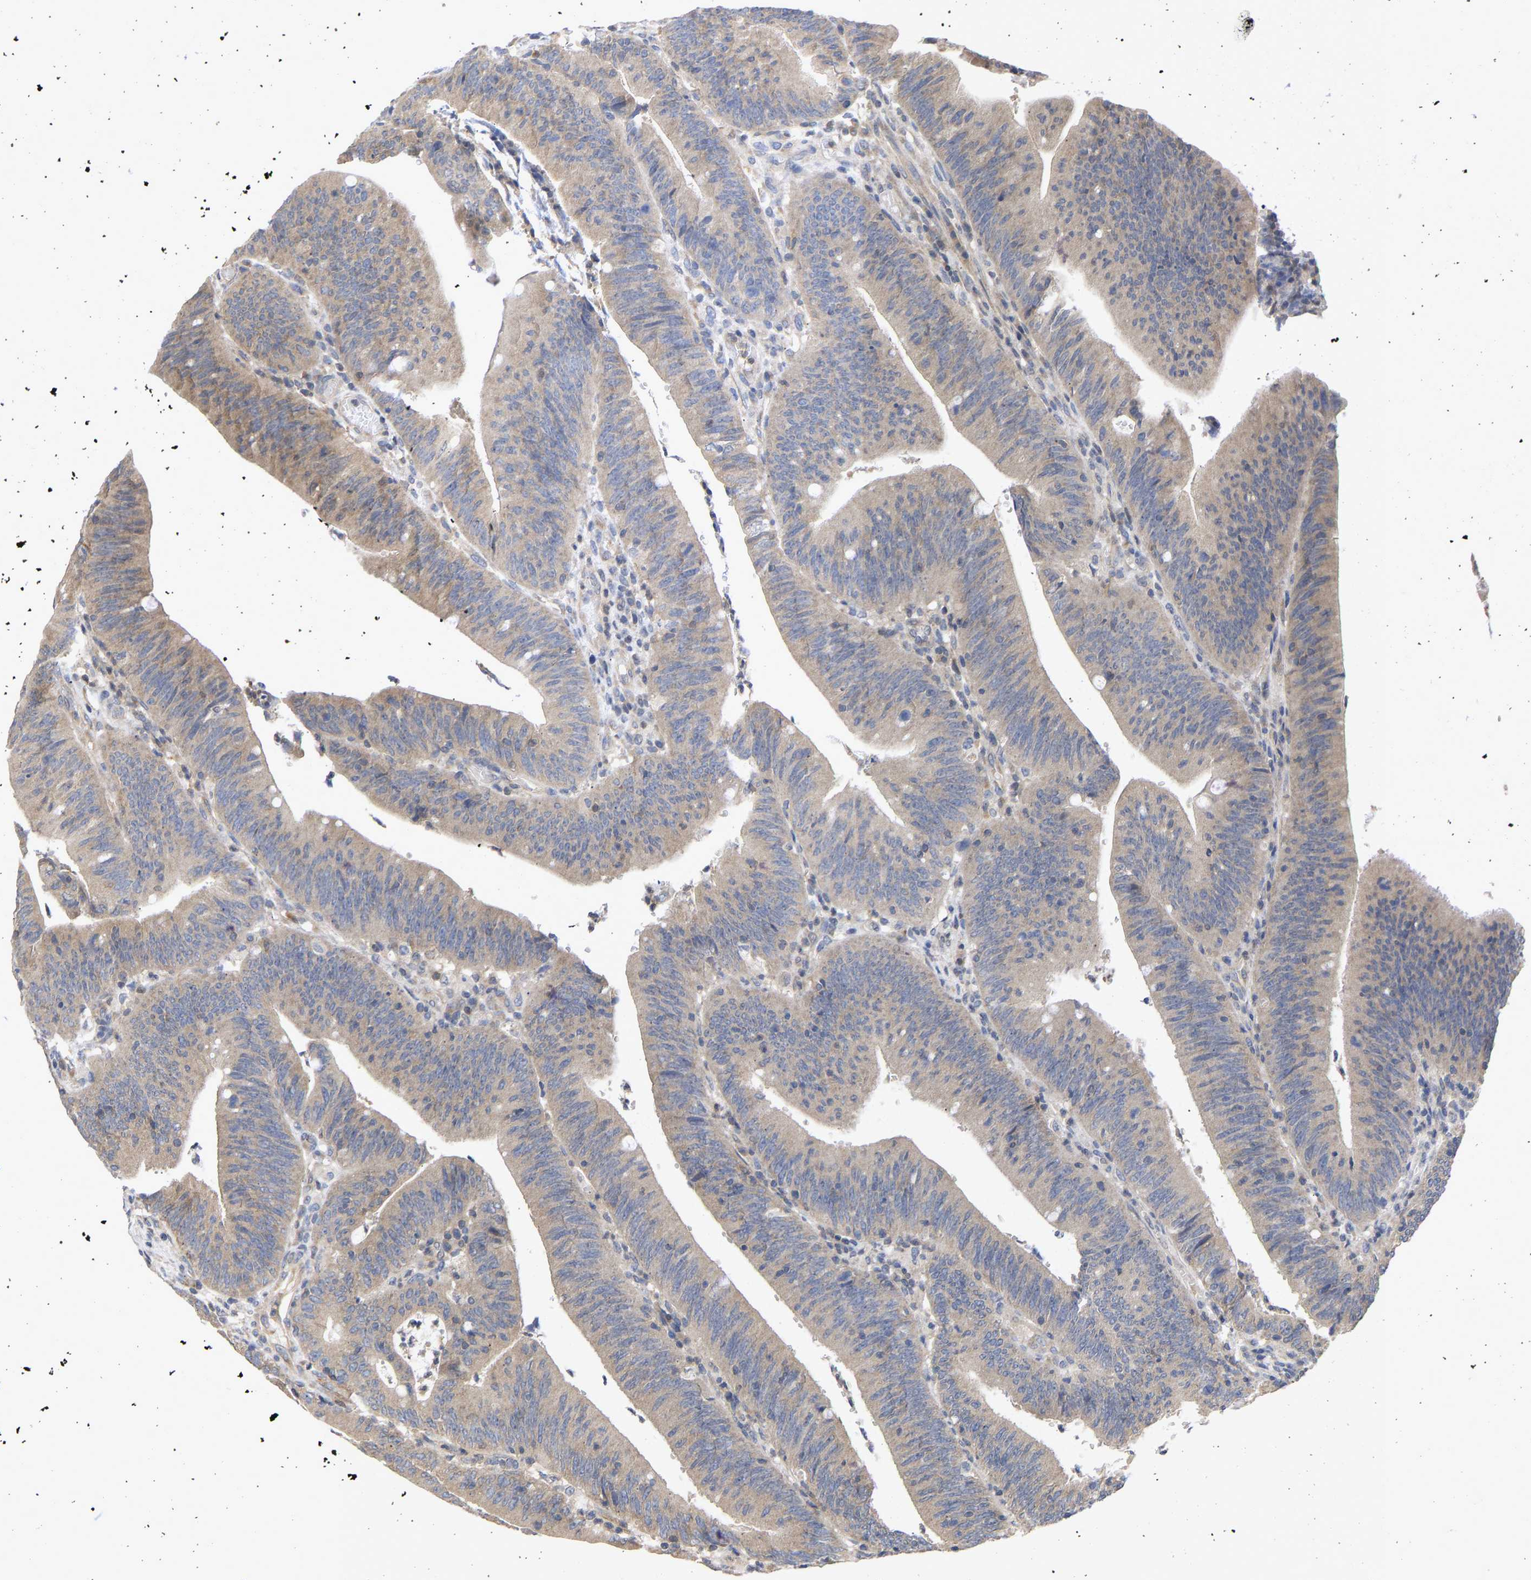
{"staining": {"intensity": "weak", "quantity": ">75%", "location": "cytoplasmic/membranous"}, "tissue": "colorectal cancer", "cell_type": "Tumor cells", "image_type": "cancer", "snomed": [{"axis": "morphology", "description": "Normal tissue, NOS"}, {"axis": "morphology", "description": "Adenocarcinoma, NOS"}, {"axis": "topography", "description": "Rectum"}], "caption": "High-power microscopy captured an immunohistochemistry histopathology image of colorectal cancer (adenocarcinoma), revealing weak cytoplasmic/membranous expression in about >75% of tumor cells.", "gene": "MAP2K3", "patient": {"sex": "female", "age": 66}}